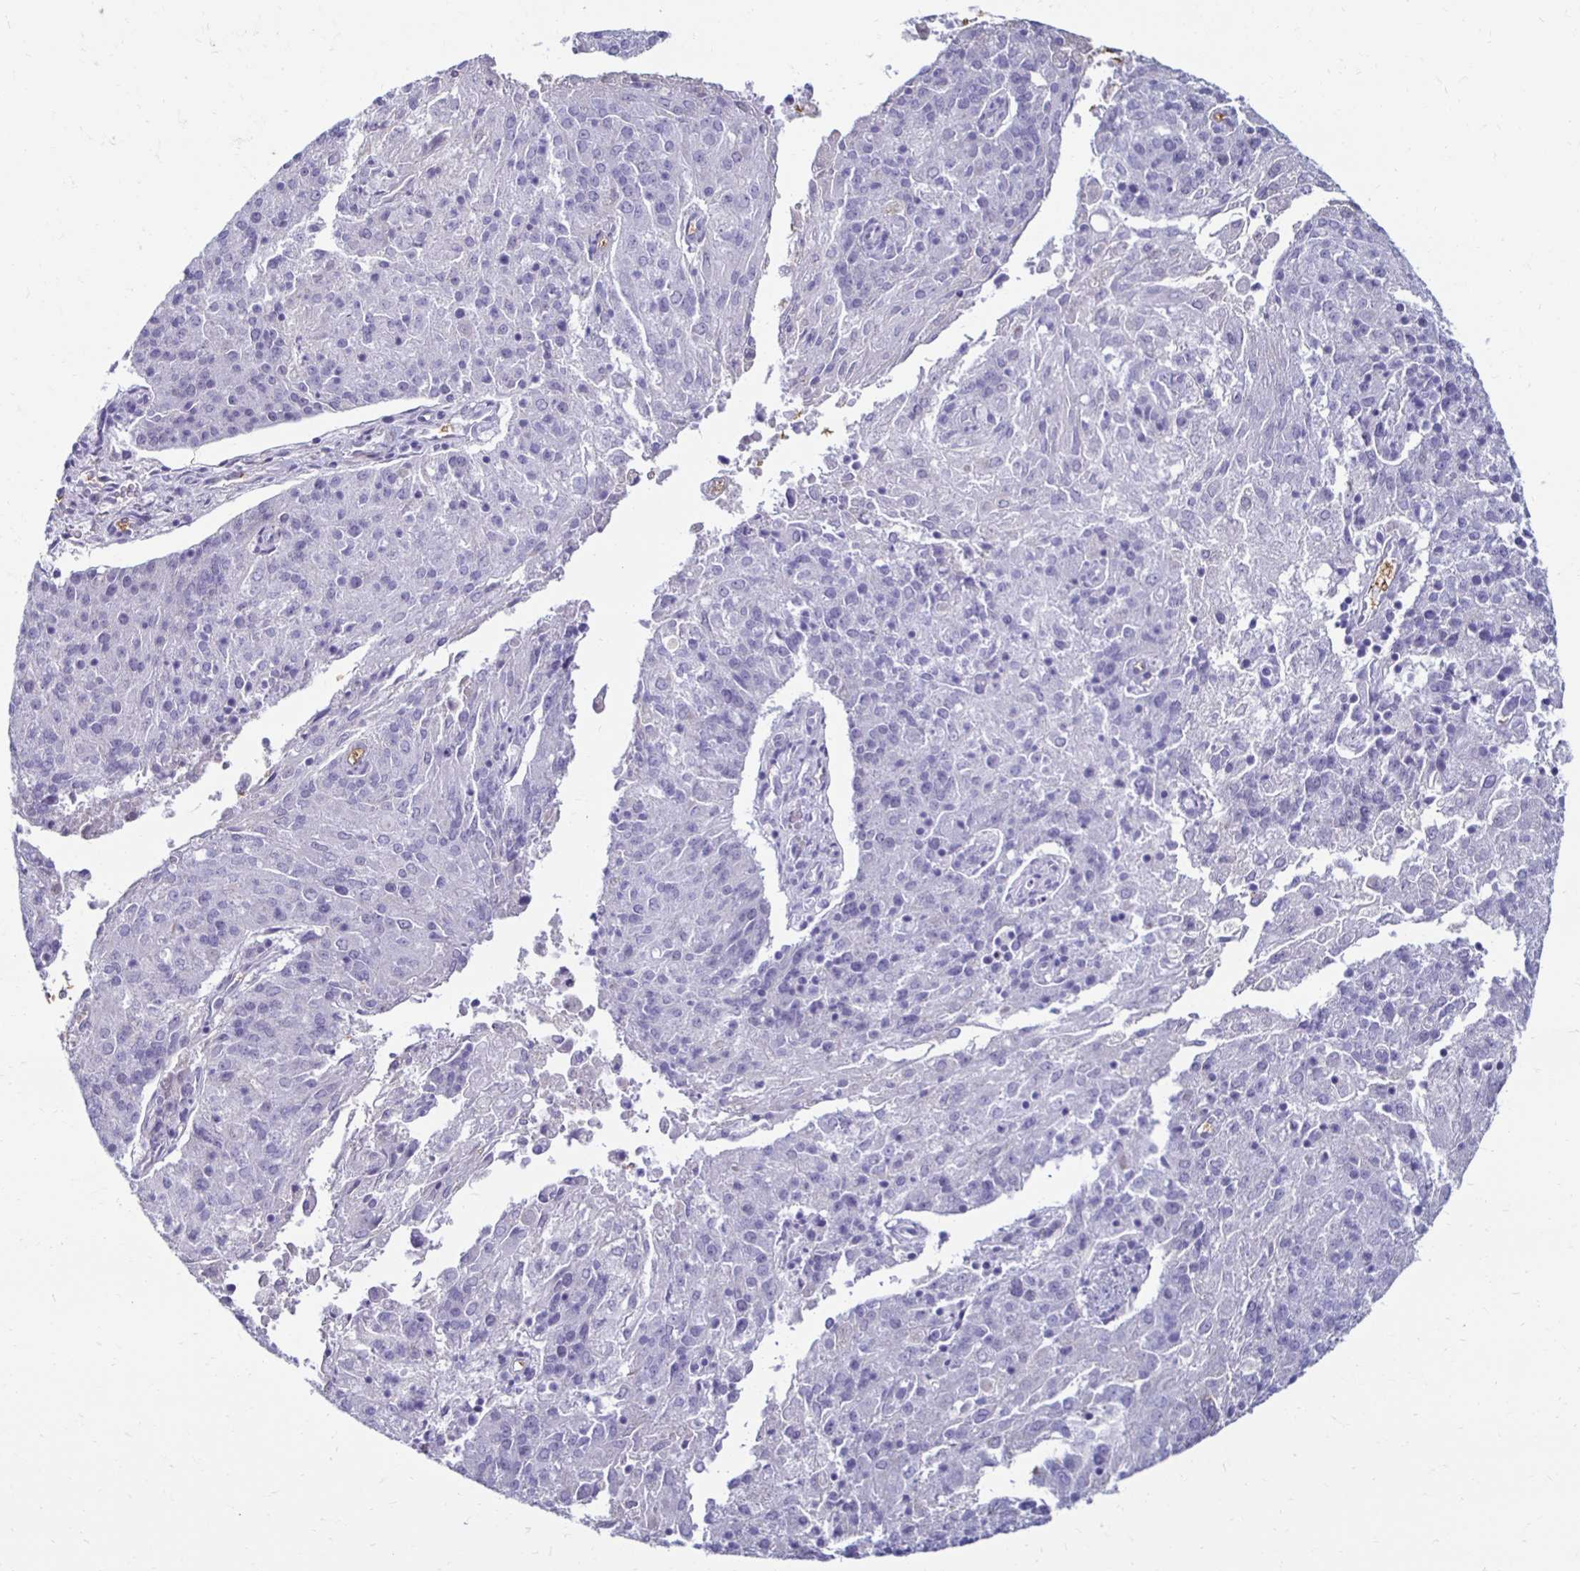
{"staining": {"intensity": "negative", "quantity": "none", "location": "none"}, "tissue": "endometrial cancer", "cell_type": "Tumor cells", "image_type": "cancer", "snomed": [{"axis": "morphology", "description": "Adenocarcinoma, NOS"}, {"axis": "topography", "description": "Endometrium"}], "caption": "A micrograph of human adenocarcinoma (endometrial) is negative for staining in tumor cells. Brightfield microscopy of immunohistochemistry stained with DAB (brown) and hematoxylin (blue), captured at high magnification.", "gene": "RHBDL3", "patient": {"sex": "female", "age": 82}}